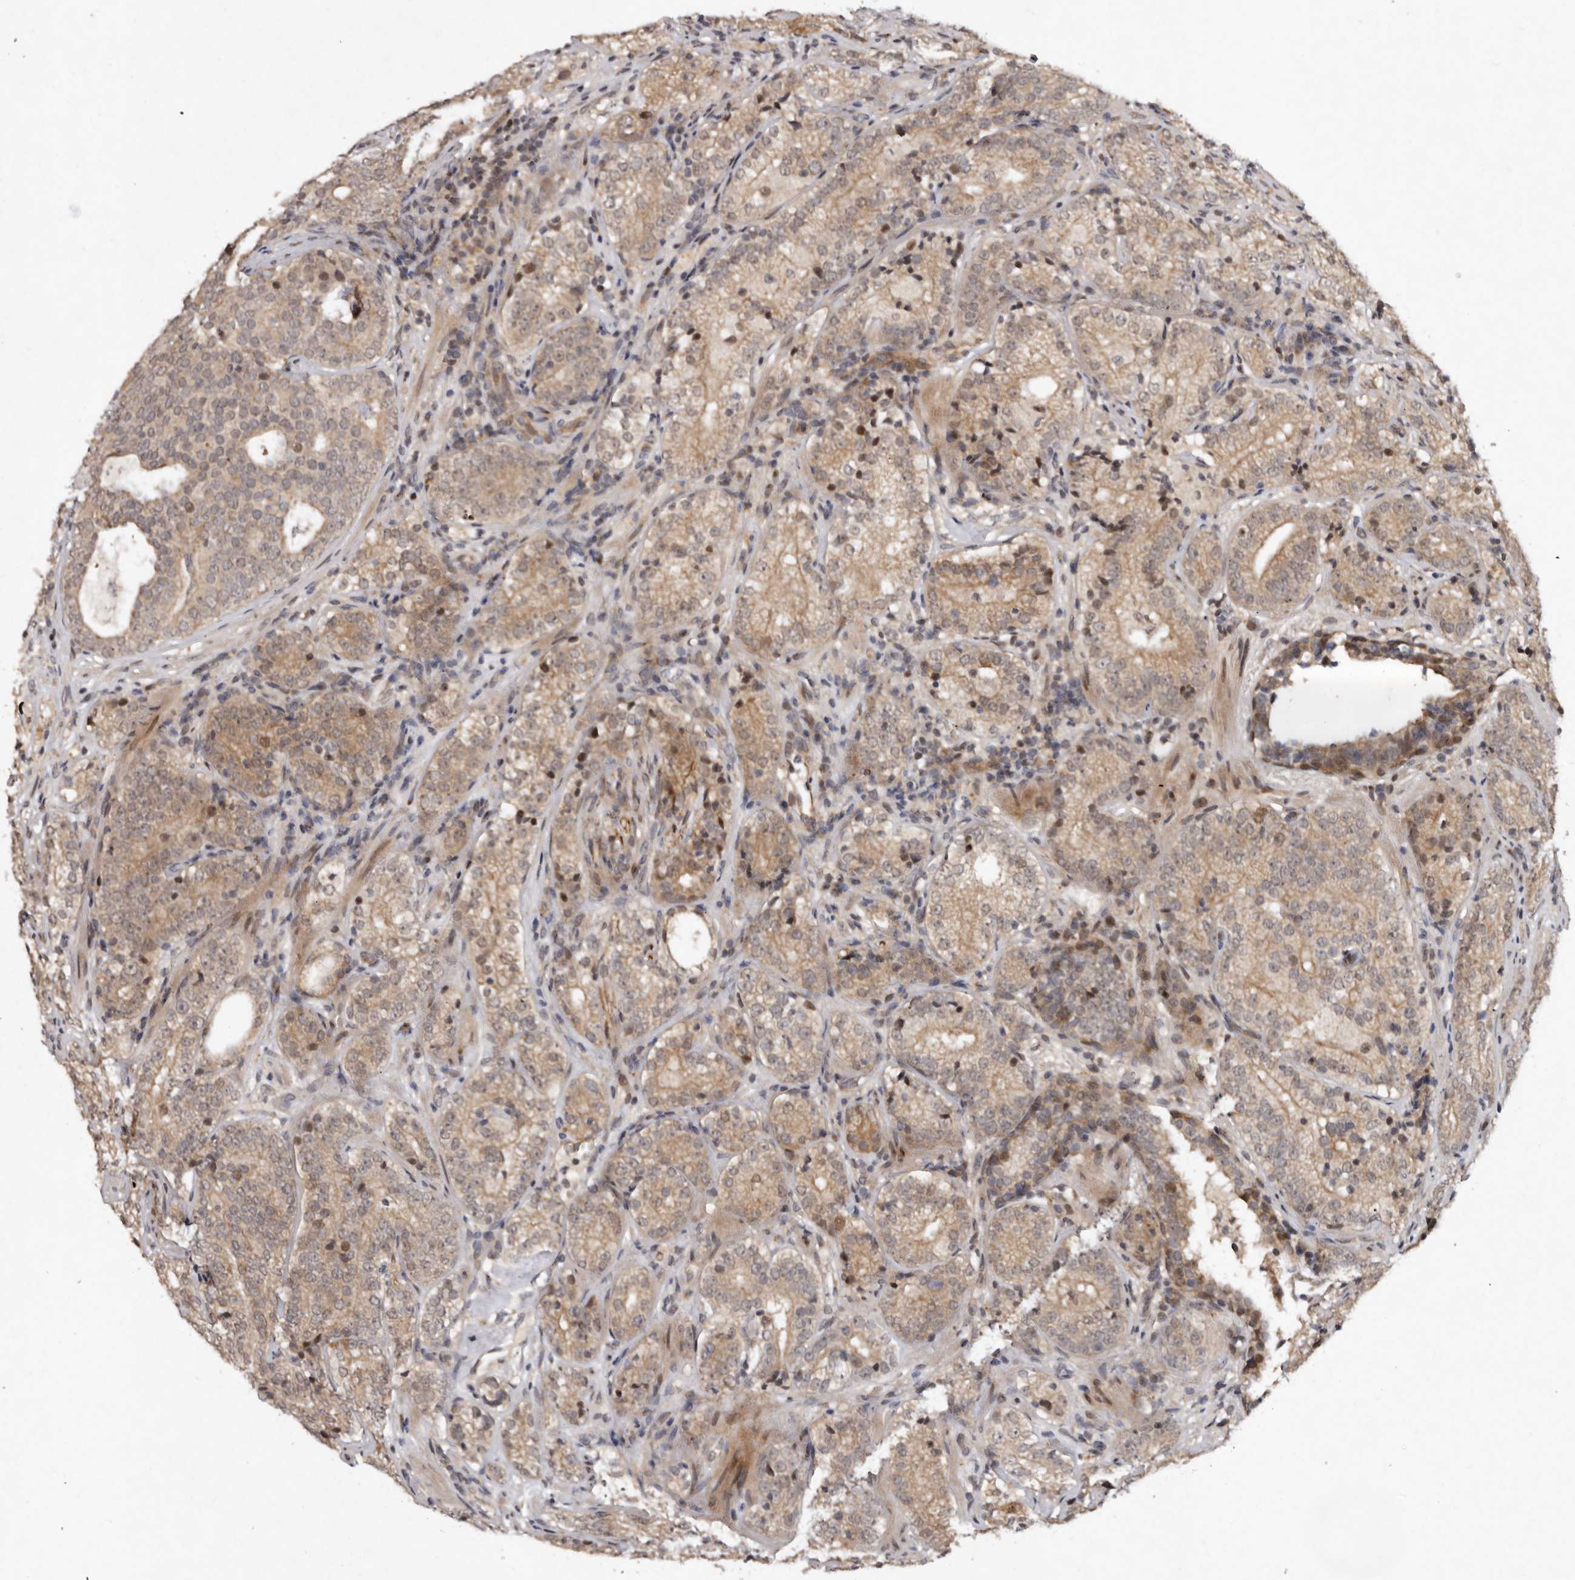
{"staining": {"intensity": "moderate", "quantity": ">75%", "location": "cytoplasmic/membranous"}, "tissue": "prostate cancer", "cell_type": "Tumor cells", "image_type": "cancer", "snomed": [{"axis": "morphology", "description": "Adenocarcinoma, High grade"}, {"axis": "topography", "description": "Prostate"}], "caption": "A high-resolution photomicrograph shows immunohistochemistry staining of prostate adenocarcinoma (high-grade), which shows moderate cytoplasmic/membranous expression in approximately >75% of tumor cells.", "gene": "ABL1", "patient": {"sex": "male", "age": 56}}